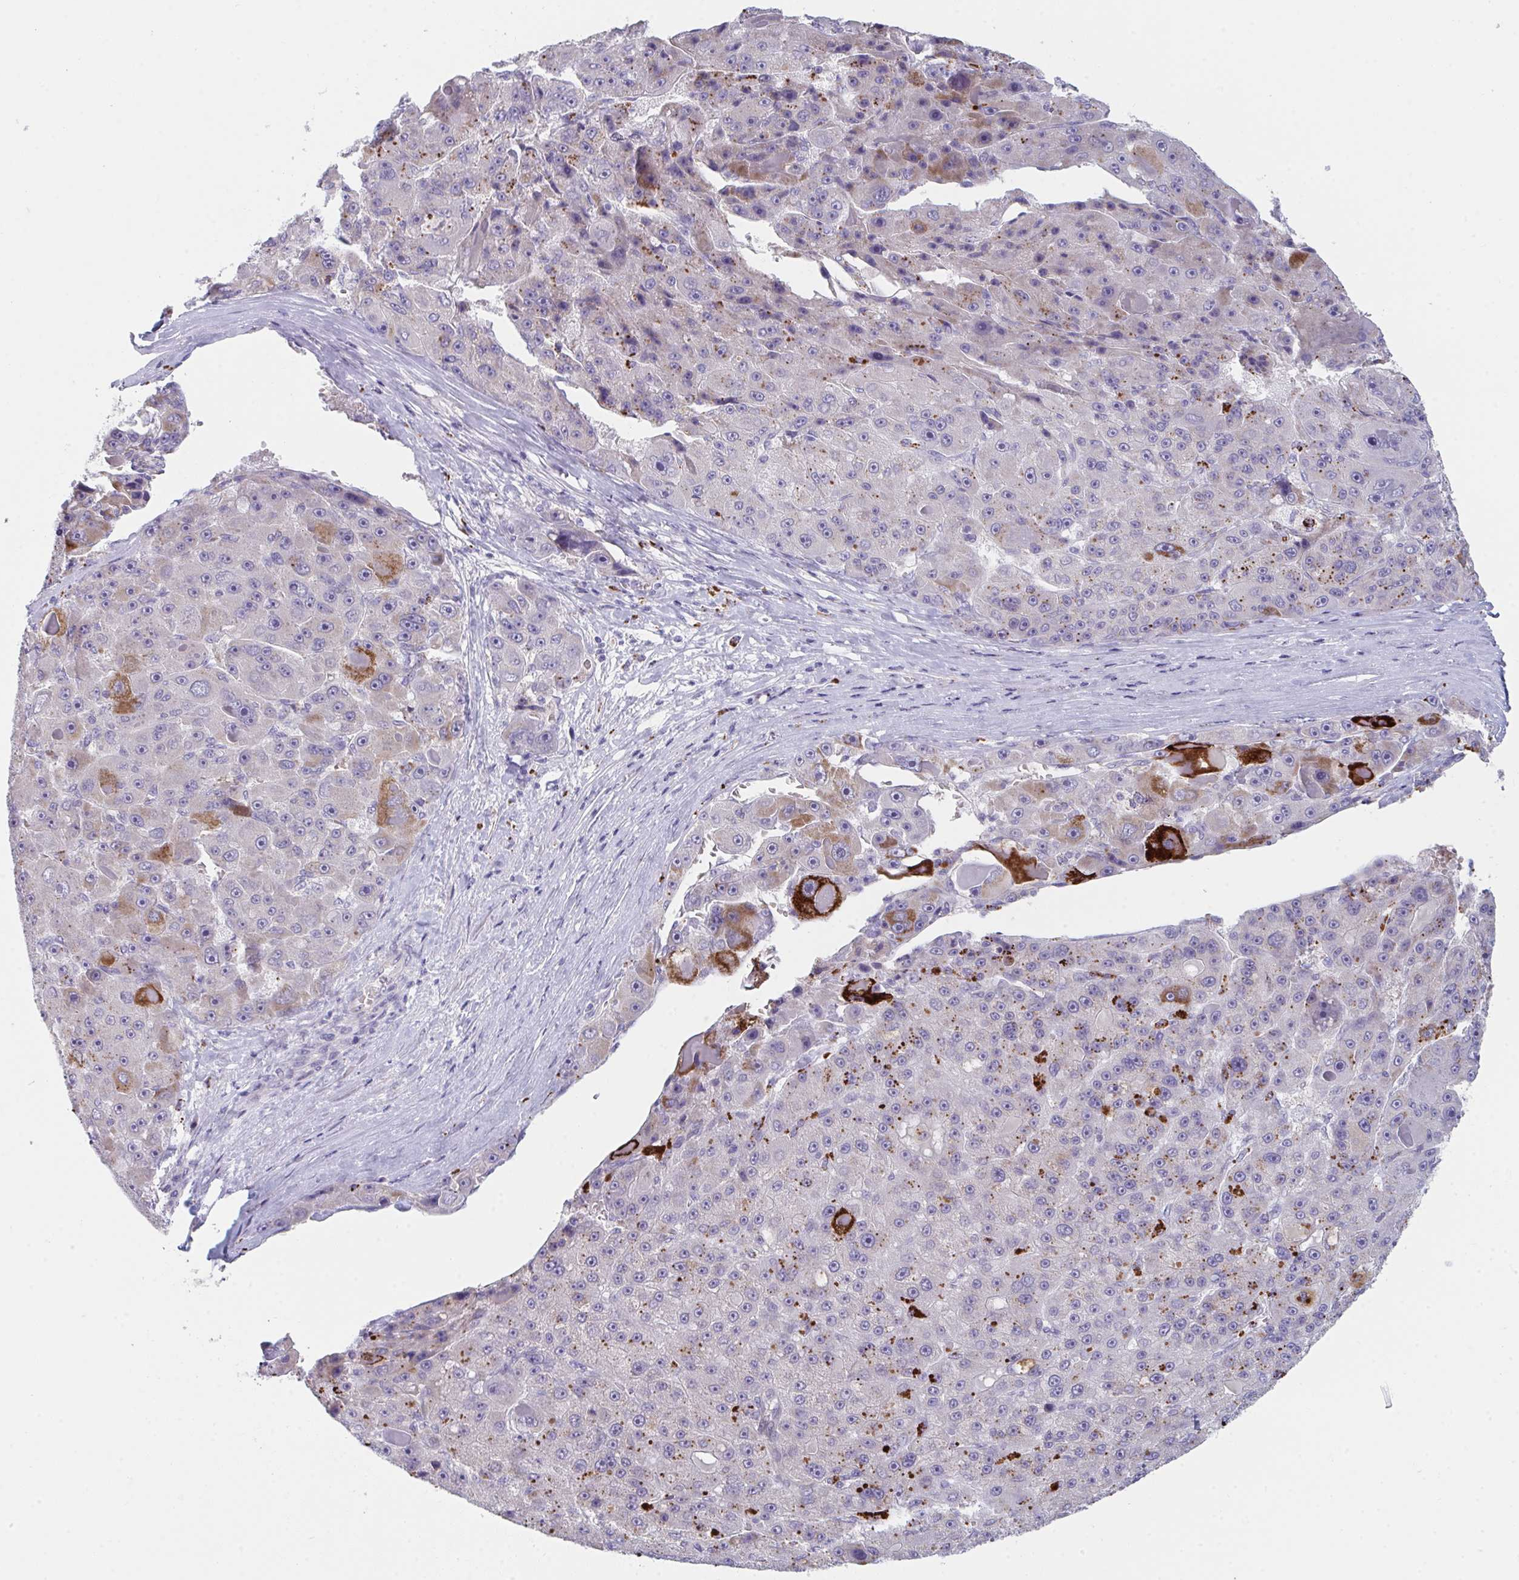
{"staining": {"intensity": "strong", "quantity": "<25%", "location": "cytoplasmic/membranous"}, "tissue": "liver cancer", "cell_type": "Tumor cells", "image_type": "cancer", "snomed": [{"axis": "morphology", "description": "Carcinoma, Hepatocellular, NOS"}, {"axis": "topography", "description": "Liver"}], "caption": "This micrograph reveals immunohistochemistry (IHC) staining of human liver hepatocellular carcinoma, with medium strong cytoplasmic/membranous expression in approximately <25% of tumor cells.", "gene": "VWDE", "patient": {"sex": "male", "age": 76}}